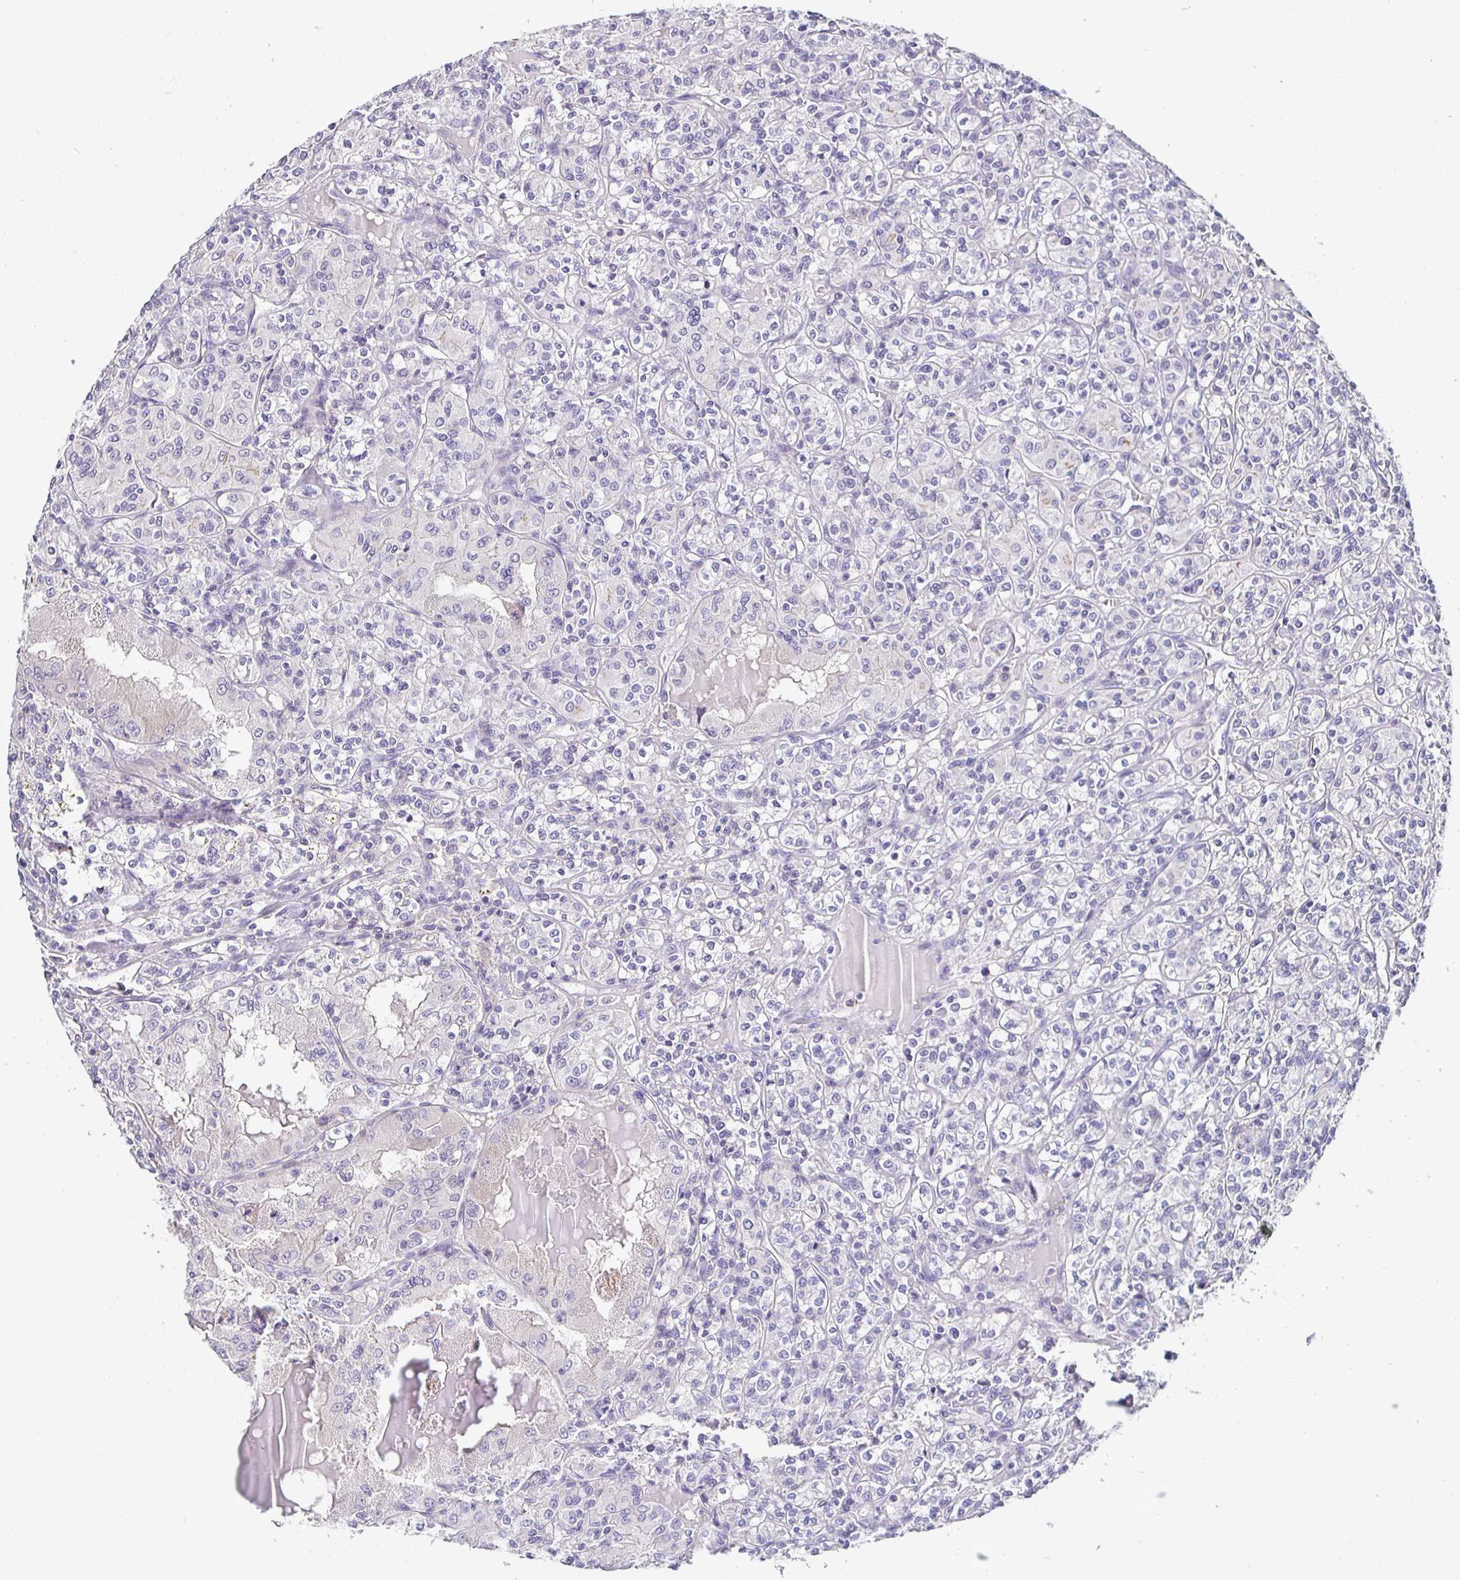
{"staining": {"intensity": "negative", "quantity": "none", "location": "none"}, "tissue": "renal cancer", "cell_type": "Tumor cells", "image_type": "cancer", "snomed": [{"axis": "morphology", "description": "Adenocarcinoma, NOS"}, {"axis": "topography", "description": "Kidney"}], "caption": "There is no significant expression in tumor cells of adenocarcinoma (renal).", "gene": "SIRPA", "patient": {"sex": "male", "age": 36}}